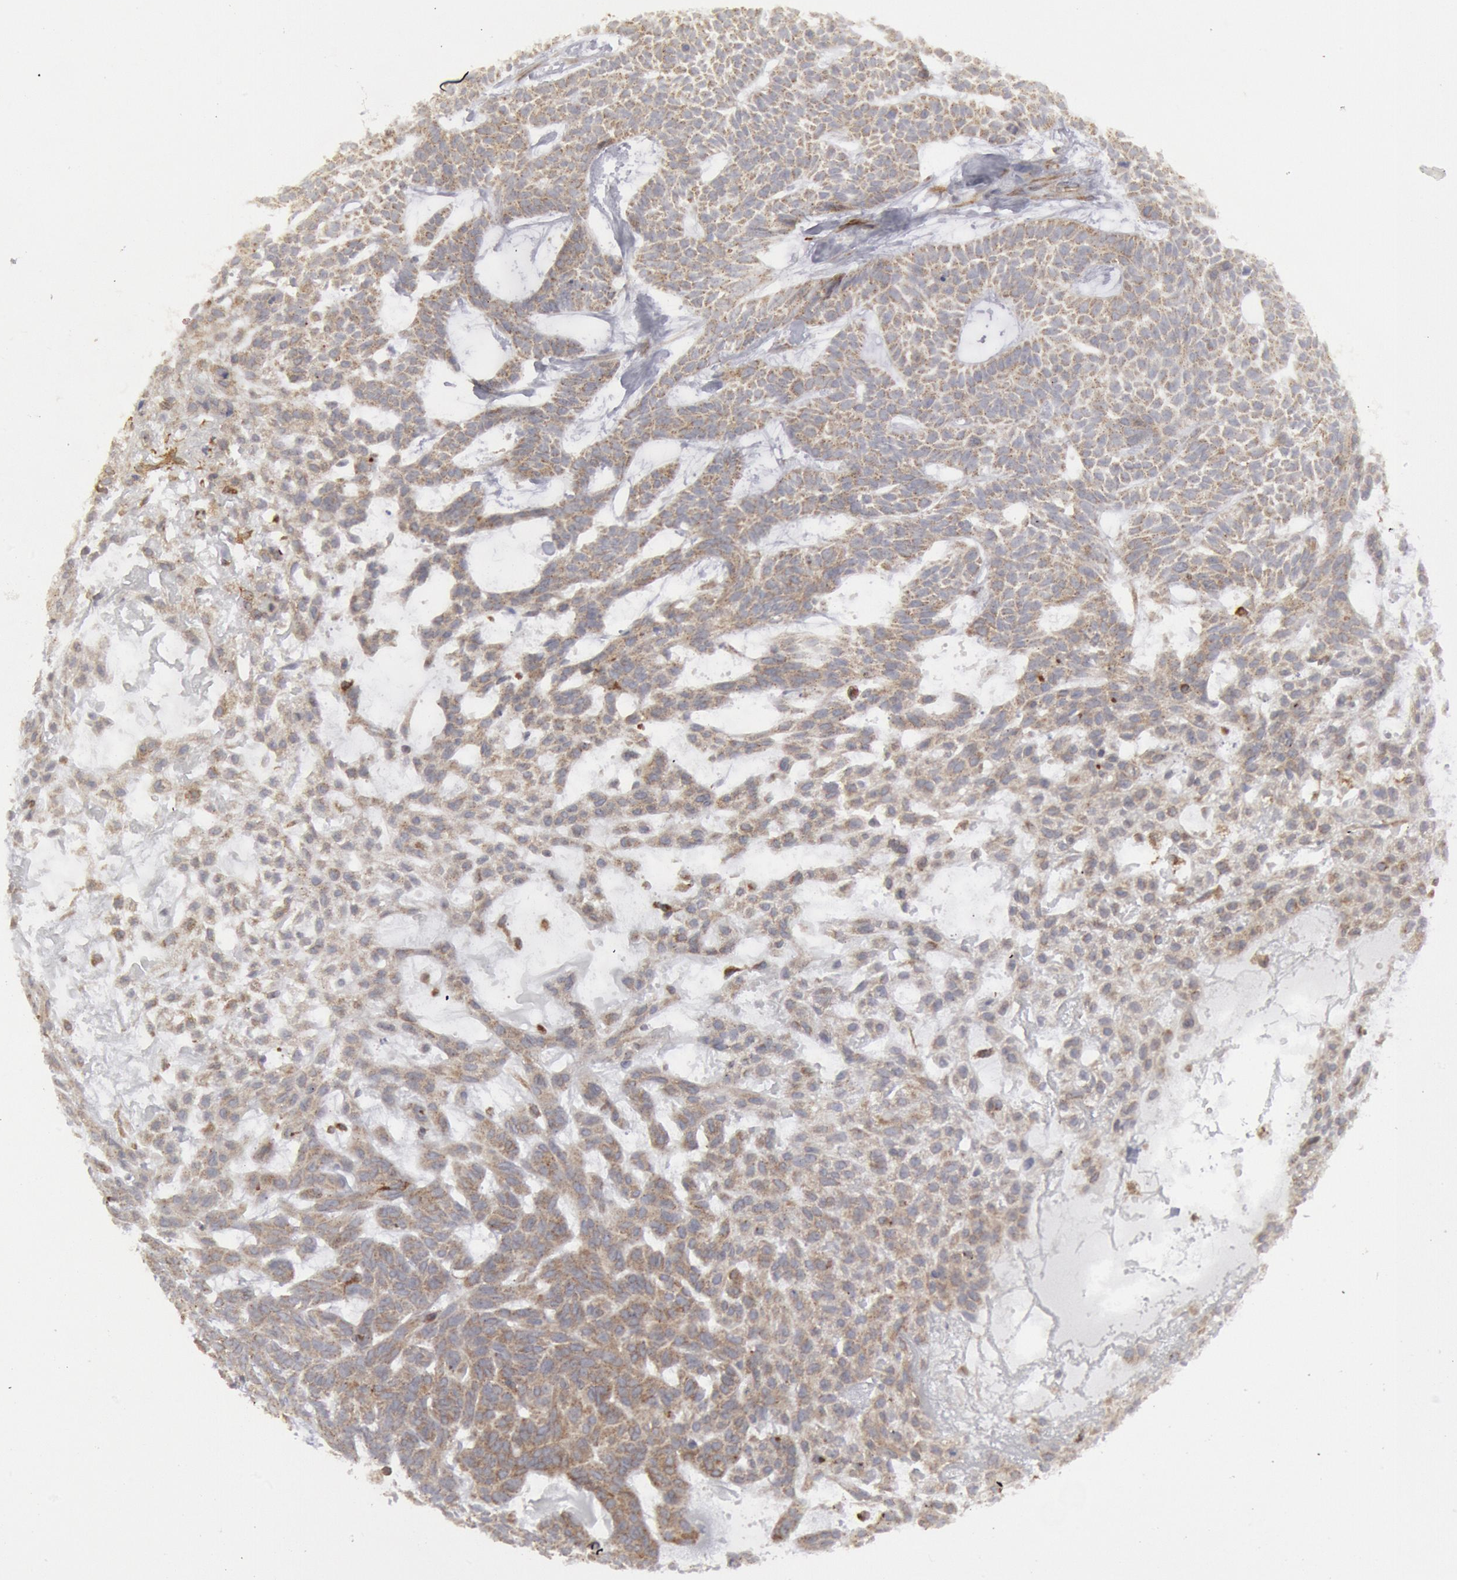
{"staining": {"intensity": "weak", "quantity": ">75%", "location": "cytoplasmic/membranous"}, "tissue": "skin cancer", "cell_type": "Tumor cells", "image_type": "cancer", "snomed": [{"axis": "morphology", "description": "Basal cell carcinoma"}, {"axis": "topography", "description": "Skin"}], "caption": "Weak cytoplasmic/membranous protein staining is seen in approximately >75% of tumor cells in skin cancer (basal cell carcinoma).", "gene": "OSBPL8", "patient": {"sex": "male", "age": 75}}